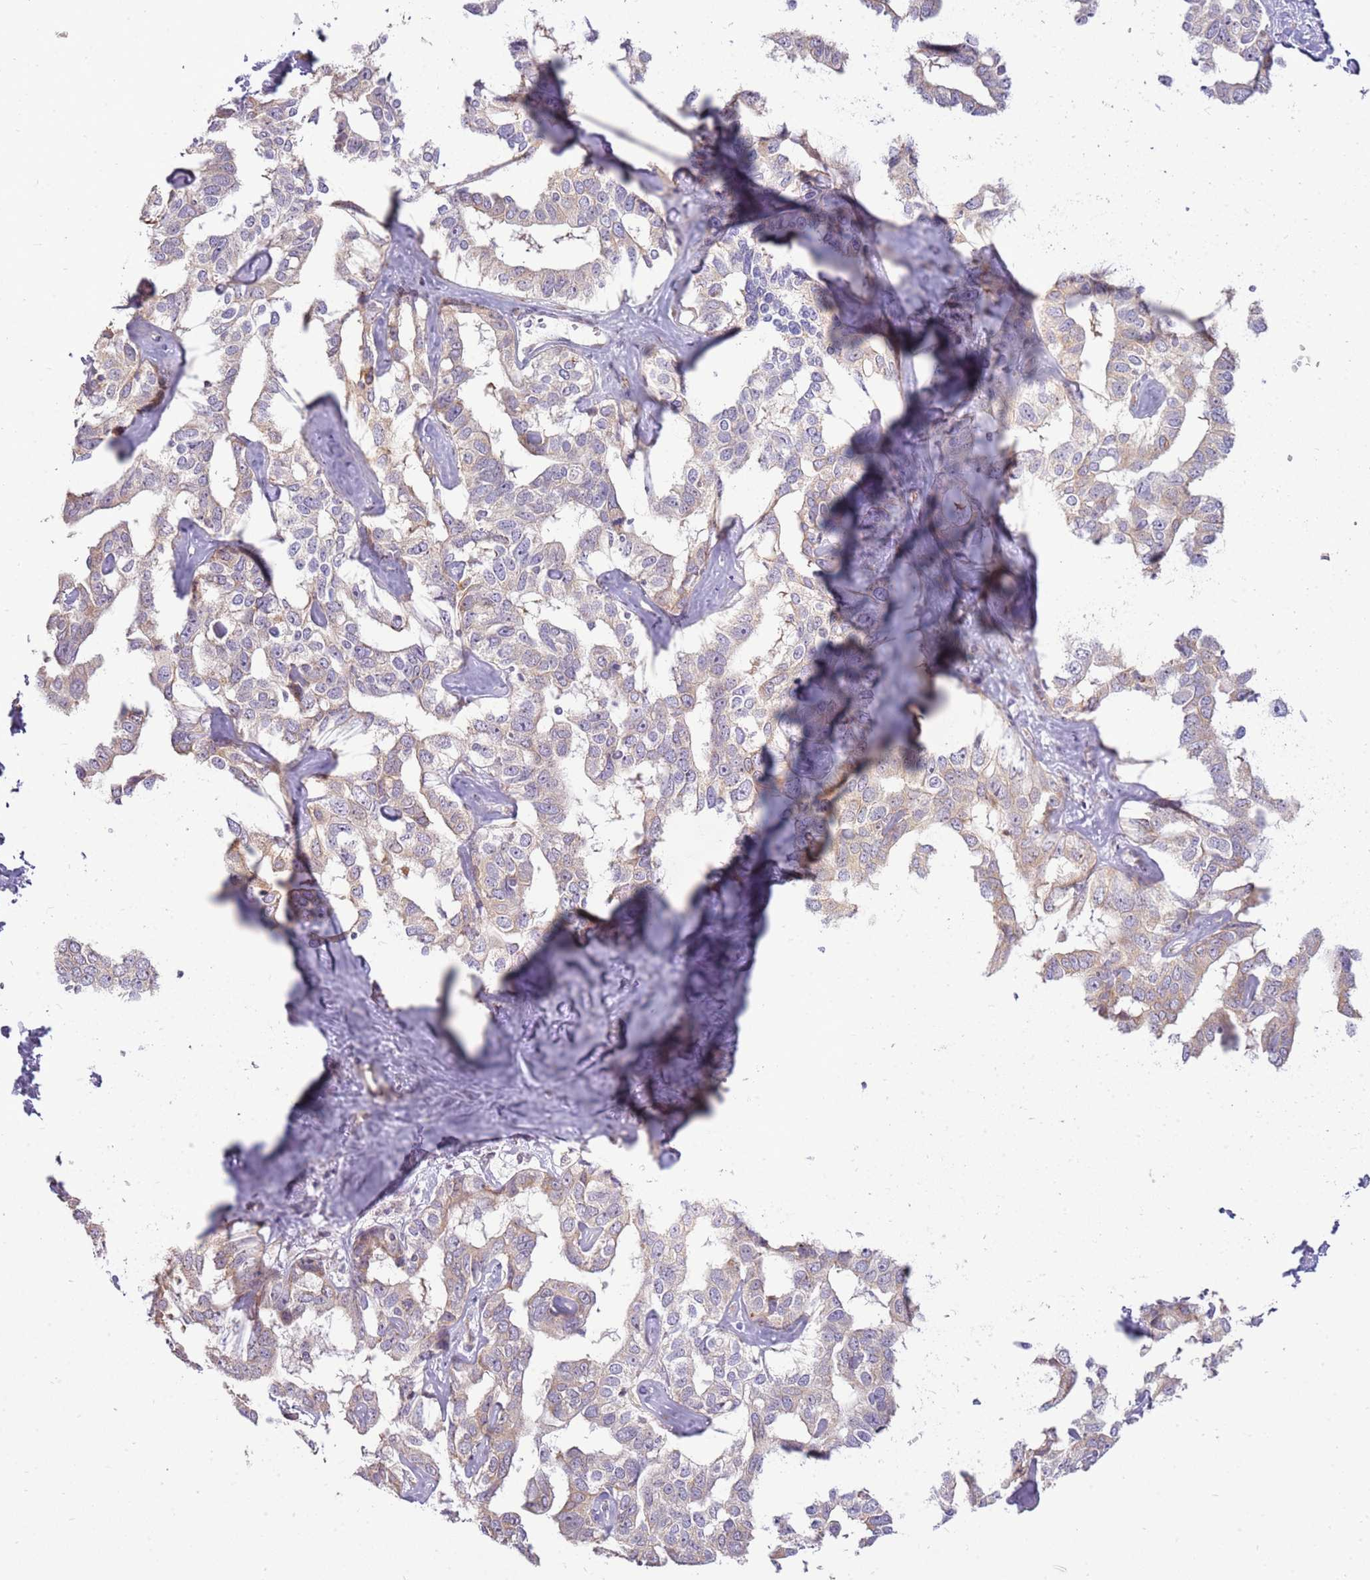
{"staining": {"intensity": "weak", "quantity": ">75%", "location": "cytoplasmic/membranous"}, "tissue": "liver cancer", "cell_type": "Tumor cells", "image_type": "cancer", "snomed": [{"axis": "morphology", "description": "Cholangiocarcinoma"}, {"axis": "topography", "description": "Liver"}], "caption": "Immunohistochemistry (IHC) of human cholangiocarcinoma (liver) exhibits low levels of weak cytoplasmic/membranous positivity in approximately >75% of tumor cells.", "gene": "UGGT2", "patient": {"sex": "male", "age": 59}}